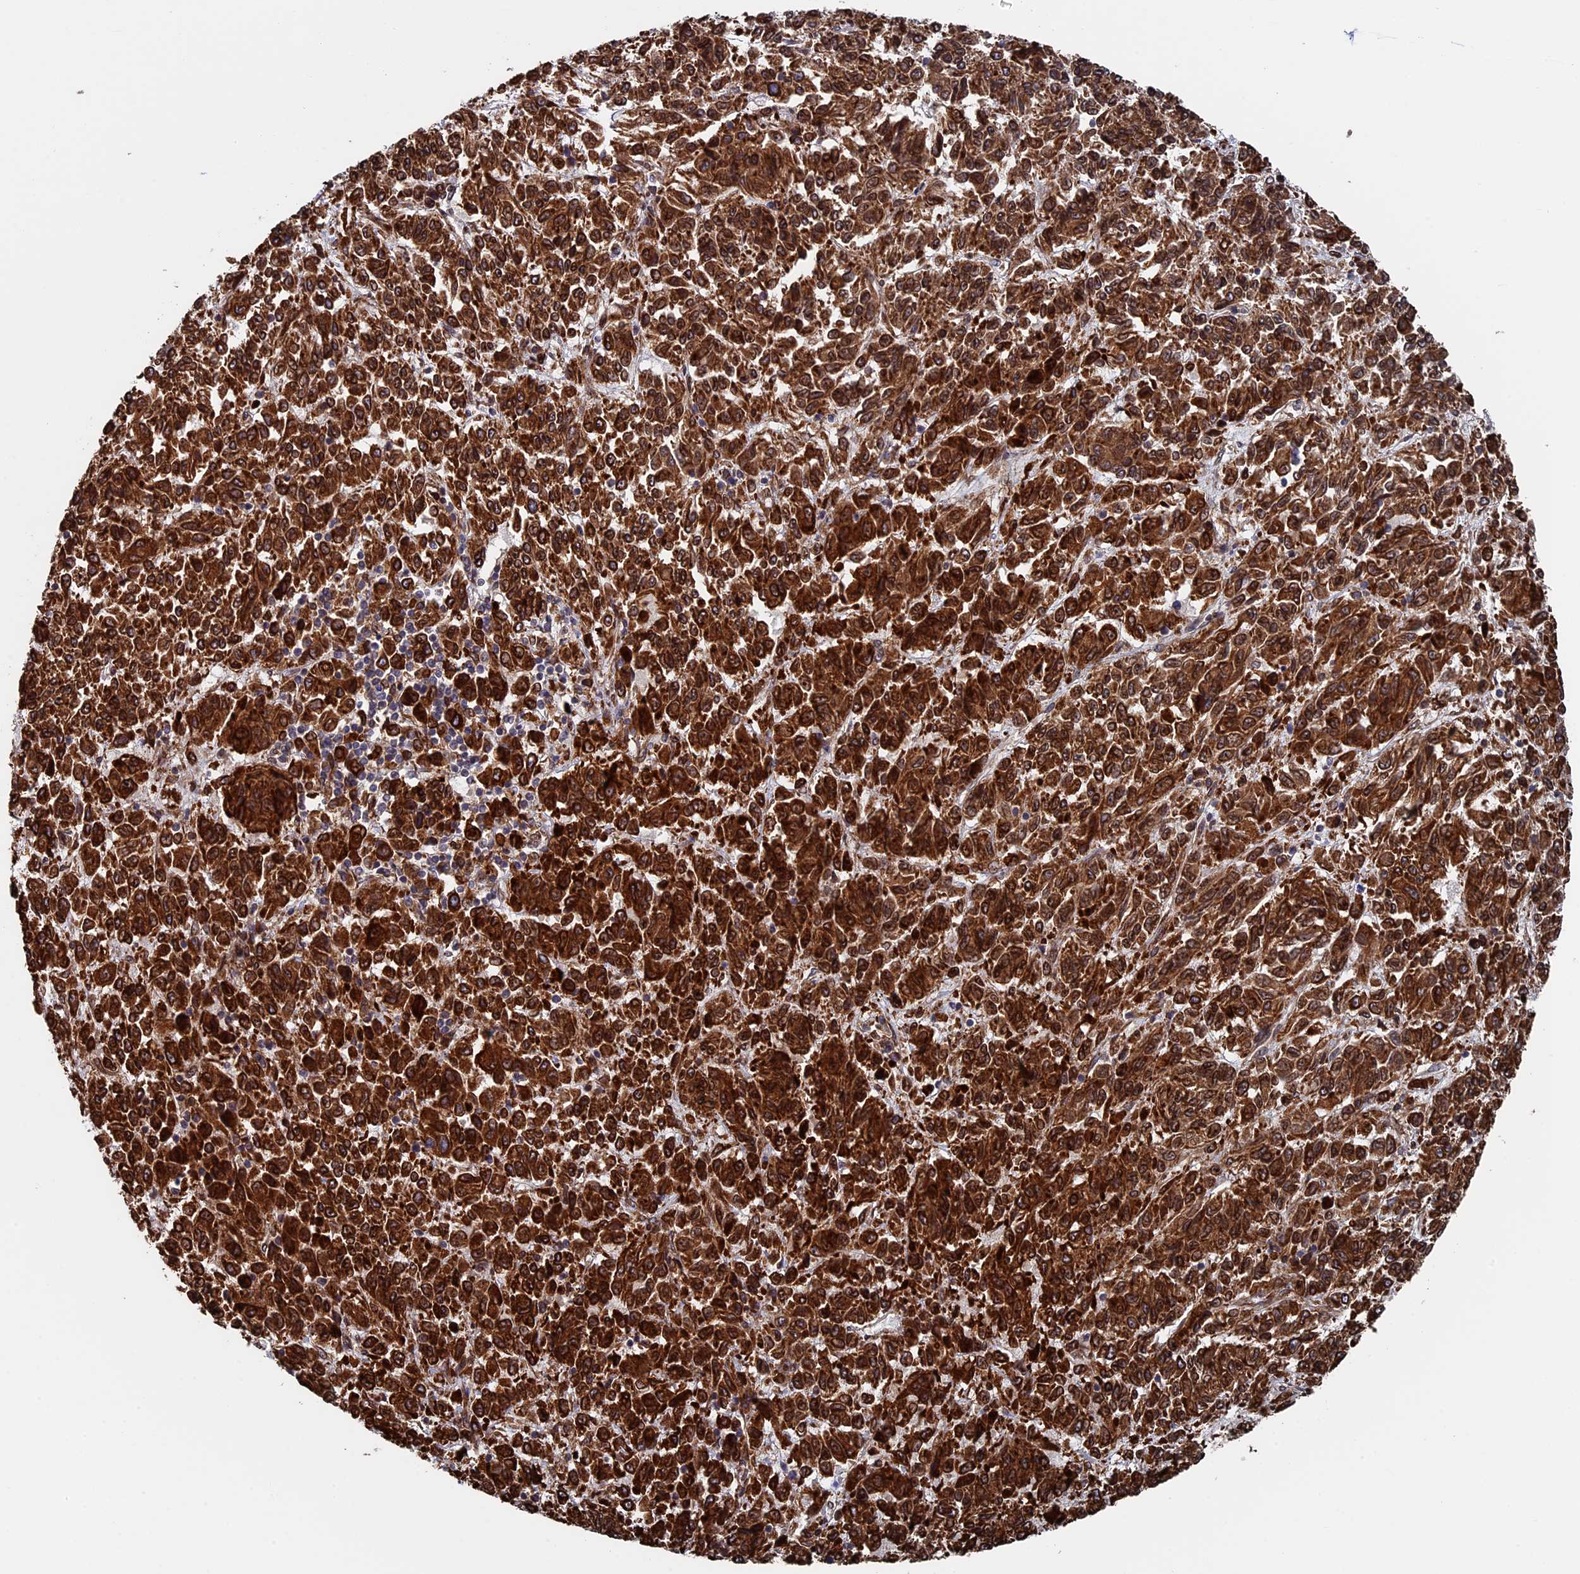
{"staining": {"intensity": "strong", "quantity": ">75%", "location": "cytoplasmic/membranous"}, "tissue": "melanoma", "cell_type": "Tumor cells", "image_type": "cancer", "snomed": [{"axis": "morphology", "description": "Malignant melanoma, Metastatic site"}, {"axis": "topography", "description": "Lung"}], "caption": "Immunohistochemical staining of melanoma displays high levels of strong cytoplasmic/membranous protein positivity in about >75% of tumor cells.", "gene": "RPUSD1", "patient": {"sex": "male", "age": 64}}